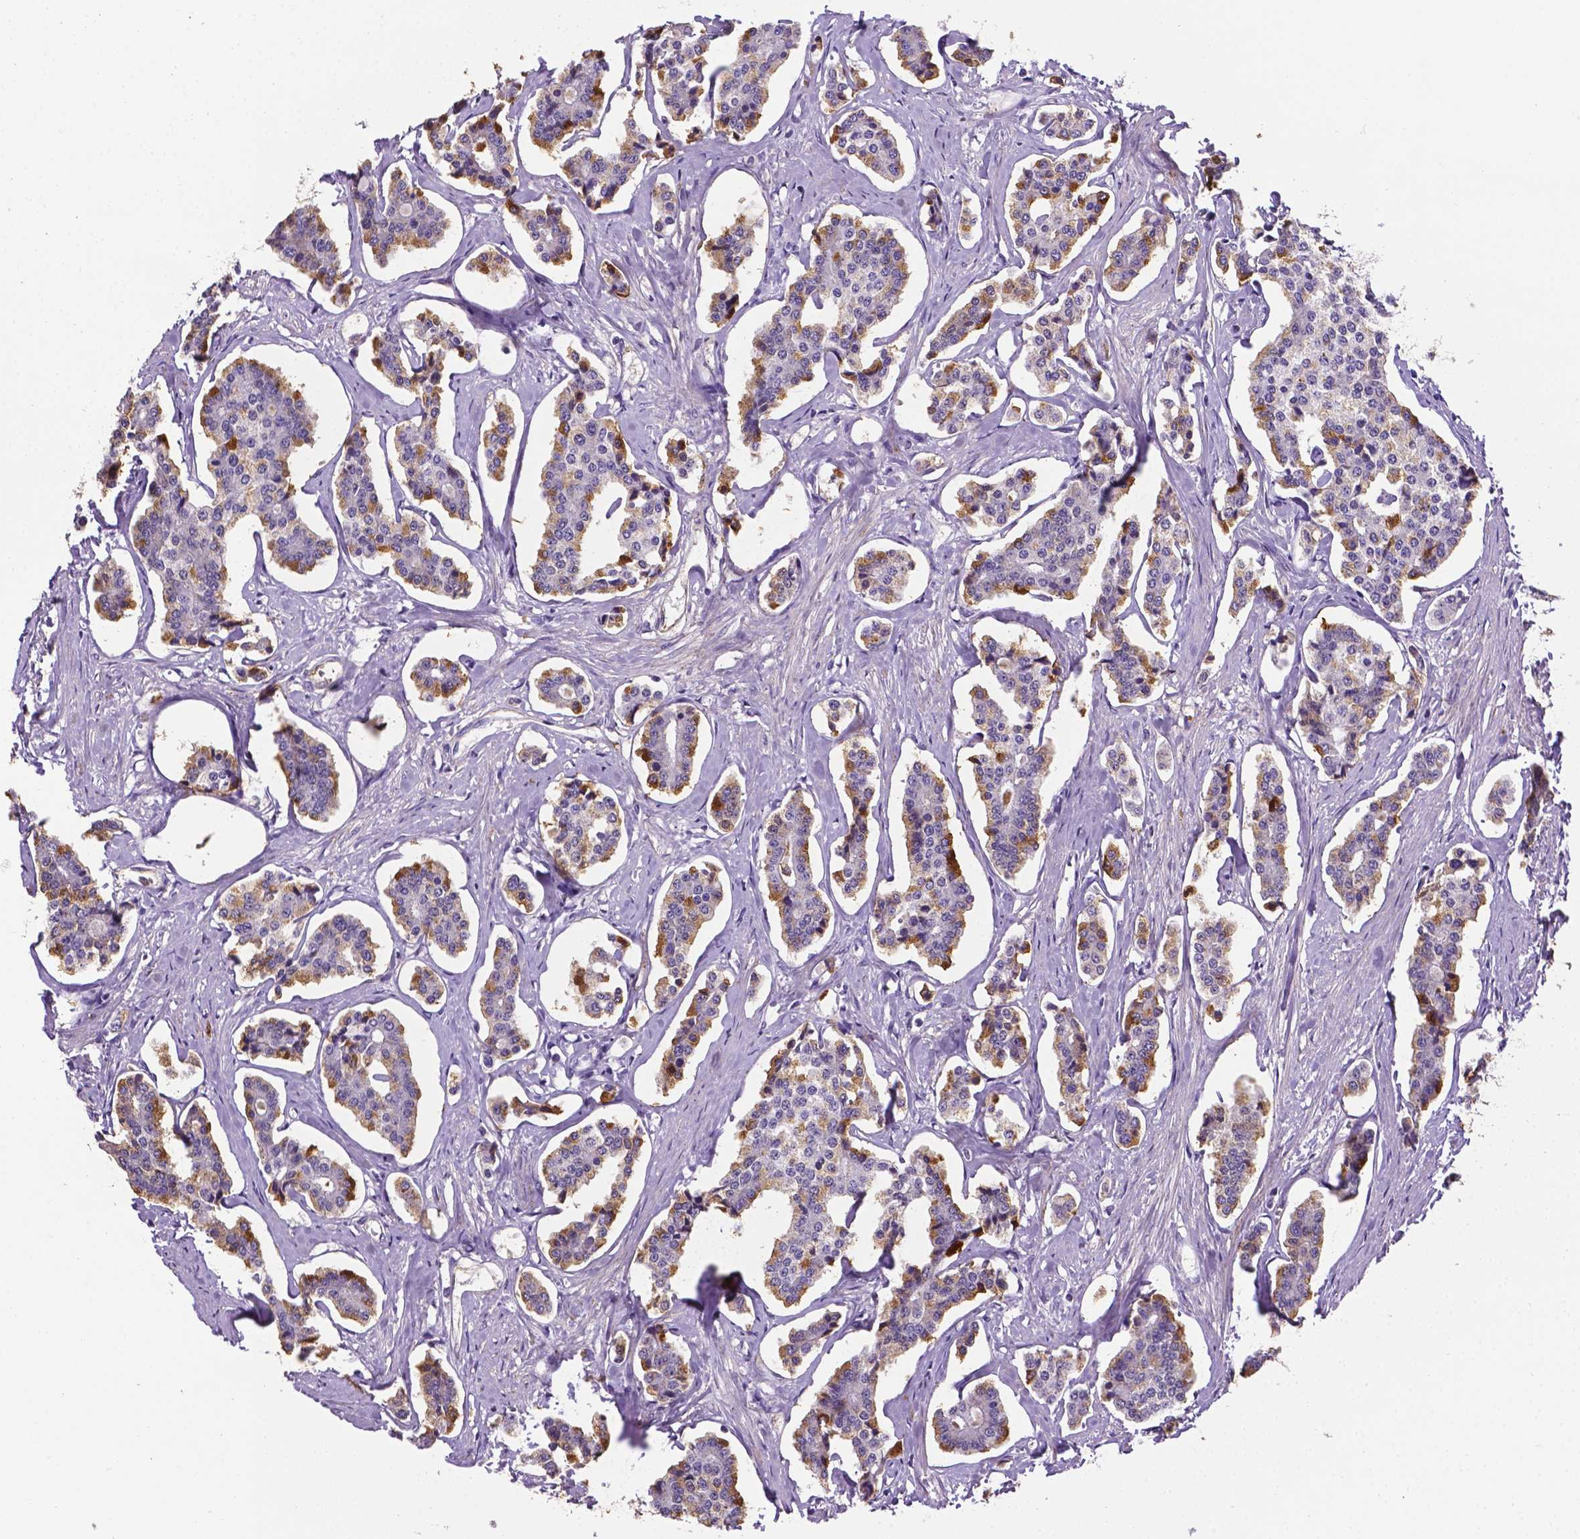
{"staining": {"intensity": "moderate", "quantity": "25%-75%", "location": "cytoplasmic/membranous"}, "tissue": "carcinoid", "cell_type": "Tumor cells", "image_type": "cancer", "snomed": [{"axis": "morphology", "description": "Carcinoid, malignant, NOS"}, {"axis": "topography", "description": "Small intestine"}], "caption": "Immunohistochemistry staining of carcinoid (malignant), which displays medium levels of moderate cytoplasmic/membranous staining in about 25%-75% of tumor cells indicating moderate cytoplasmic/membranous protein positivity. The staining was performed using DAB (3,3'-diaminobenzidine) (brown) for protein detection and nuclei were counterstained in hematoxylin (blue).", "gene": "APOE", "patient": {"sex": "female", "age": 65}}